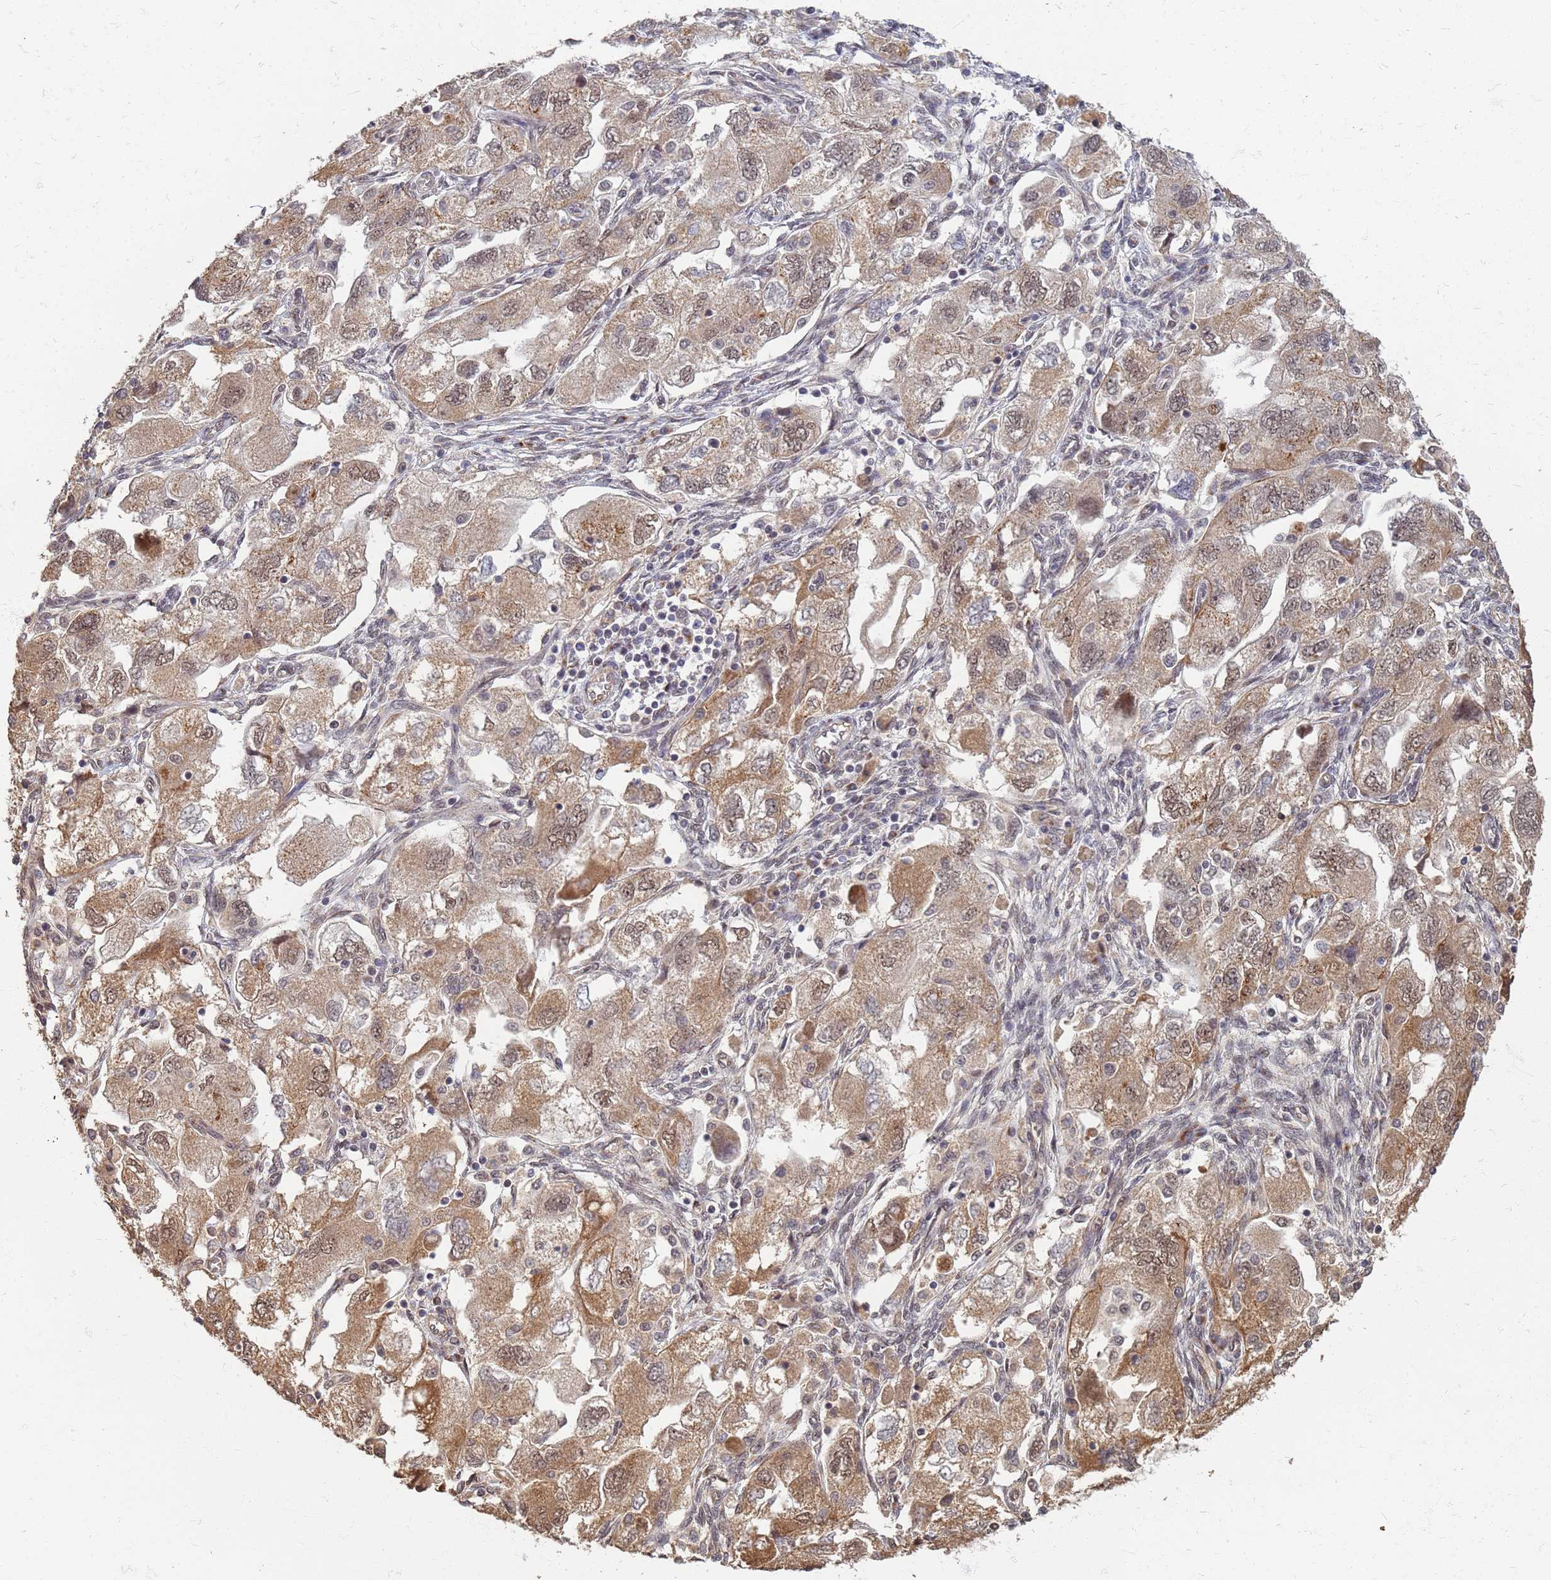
{"staining": {"intensity": "moderate", "quantity": ">75%", "location": "cytoplasmic/membranous,nuclear"}, "tissue": "ovarian cancer", "cell_type": "Tumor cells", "image_type": "cancer", "snomed": [{"axis": "morphology", "description": "Carcinoma, NOS"}, {"axis": "morphology", "description": "Cystadenocarcinoma, serous, NOS"}, {"axis": "topography", "description": "Ovary"}], "caption": "Tumor cells demonstrate medium levels of moderate cytoplasmic/membranous and nuclear staining in about >75% of cells in human ovarian carcinoma.", "gene": "ITGB4", "patient": {"sex": "female", "age": 69}}